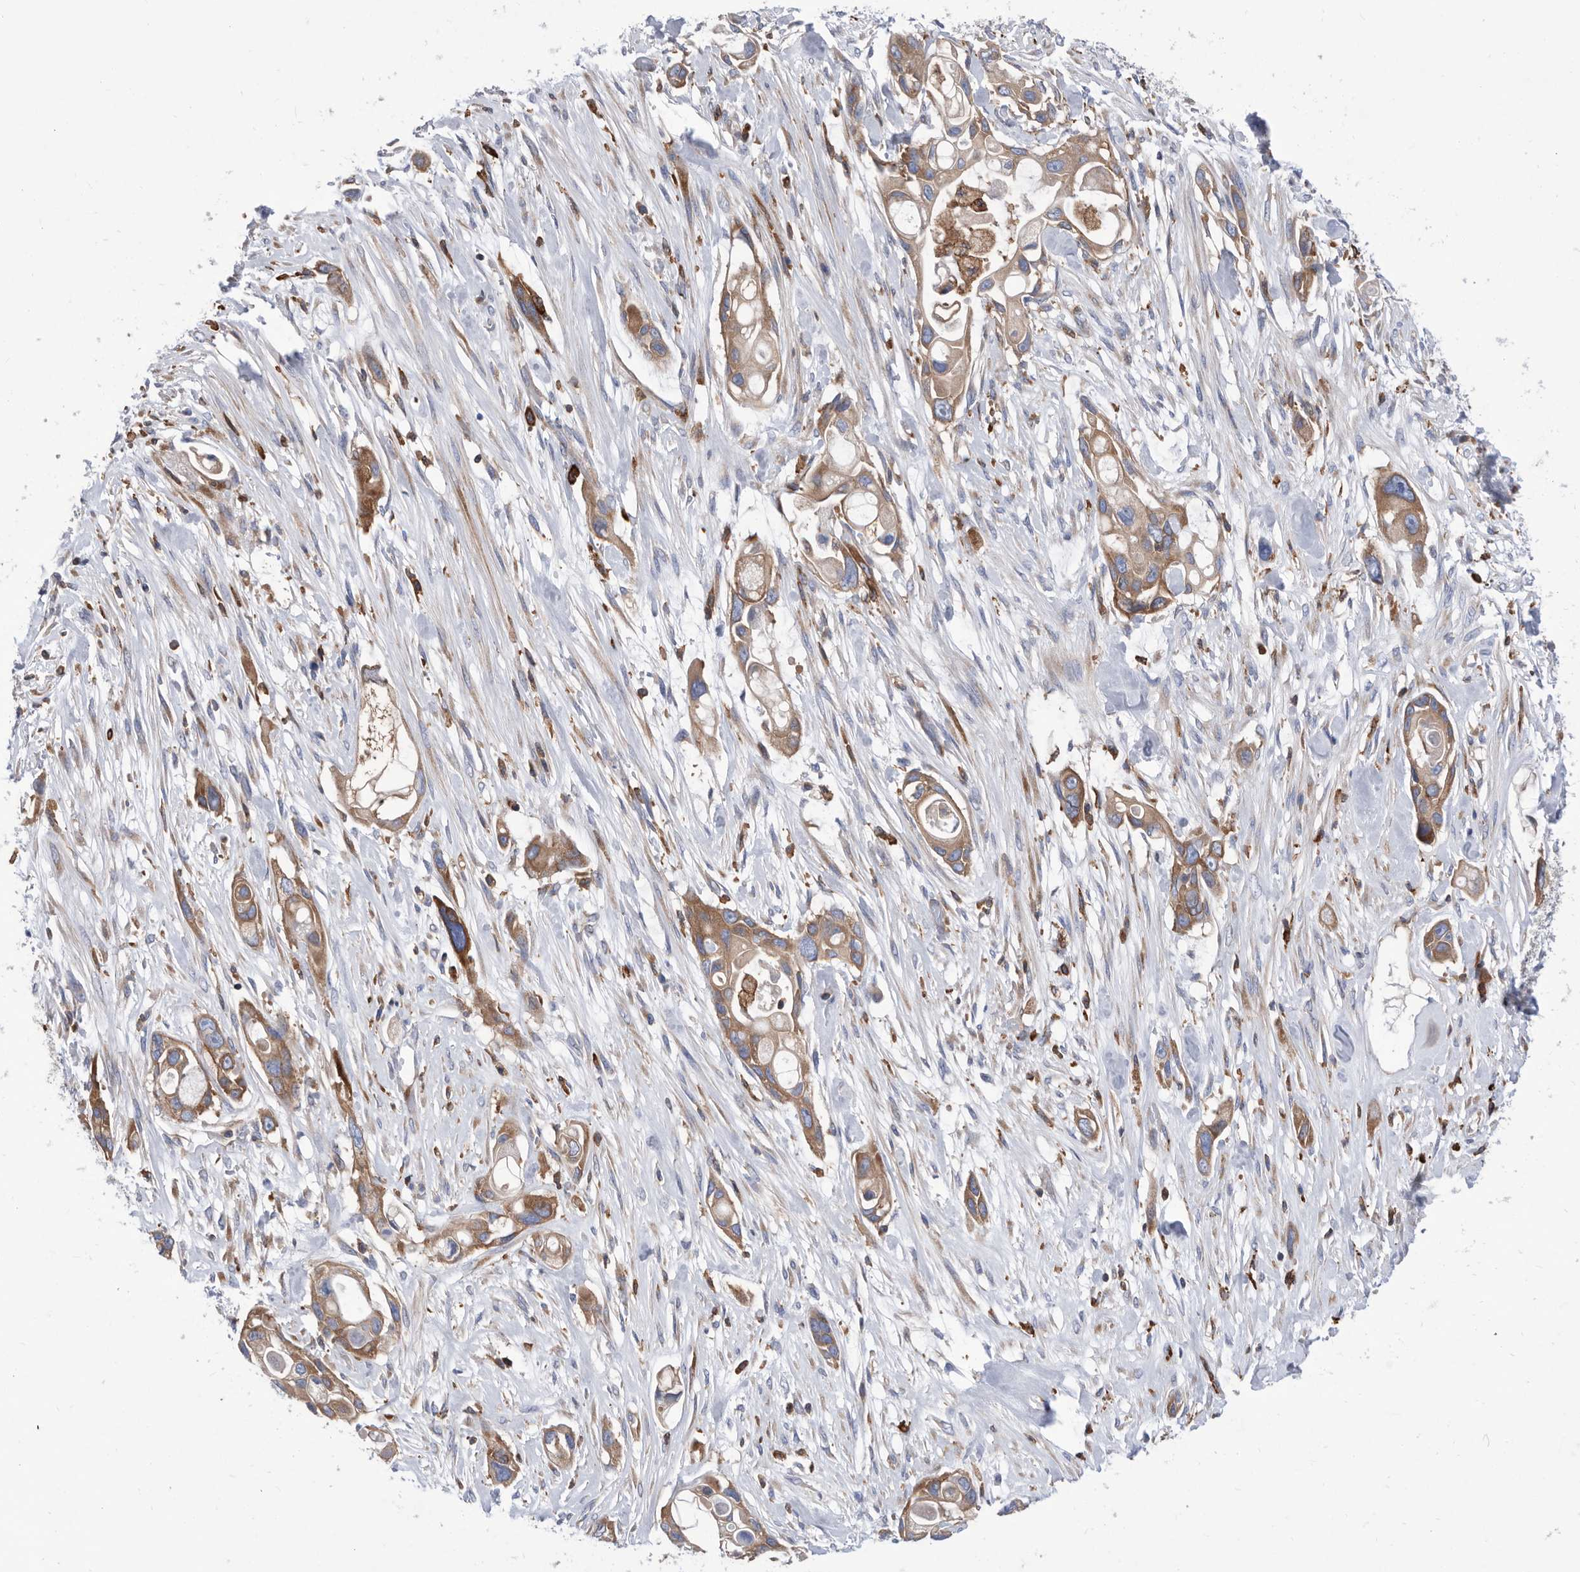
{"staining": {"intensity": "weak", "quantity": ">75%", "location": "cytoplasmic/membranous"}, "tissue": "pancreatic cancer", "cell_type": "Tumor cells", "image_type": "cancer", "snomed": [{"axis": "morphology", "description": "Adenocarcinoma, NOS"}, {"axis": "topography", "description": "Pancreas"}], "caption": "IHC staining of pancreatic cancer (adenocarcinoma), which exhibits low levels of weak cytoplasmic/membranous expression in approximately >75% of tumor cells indicating weak cytoplasmic/membranous protein expression. The staining was performed using DAB (3,3'-diaminobenzidine) (brown) for protein detection and nuclei were counterstained in hematoxylin (blue).", "gene": "SMG7", "patient": {"sex": "female", "age": 60}}